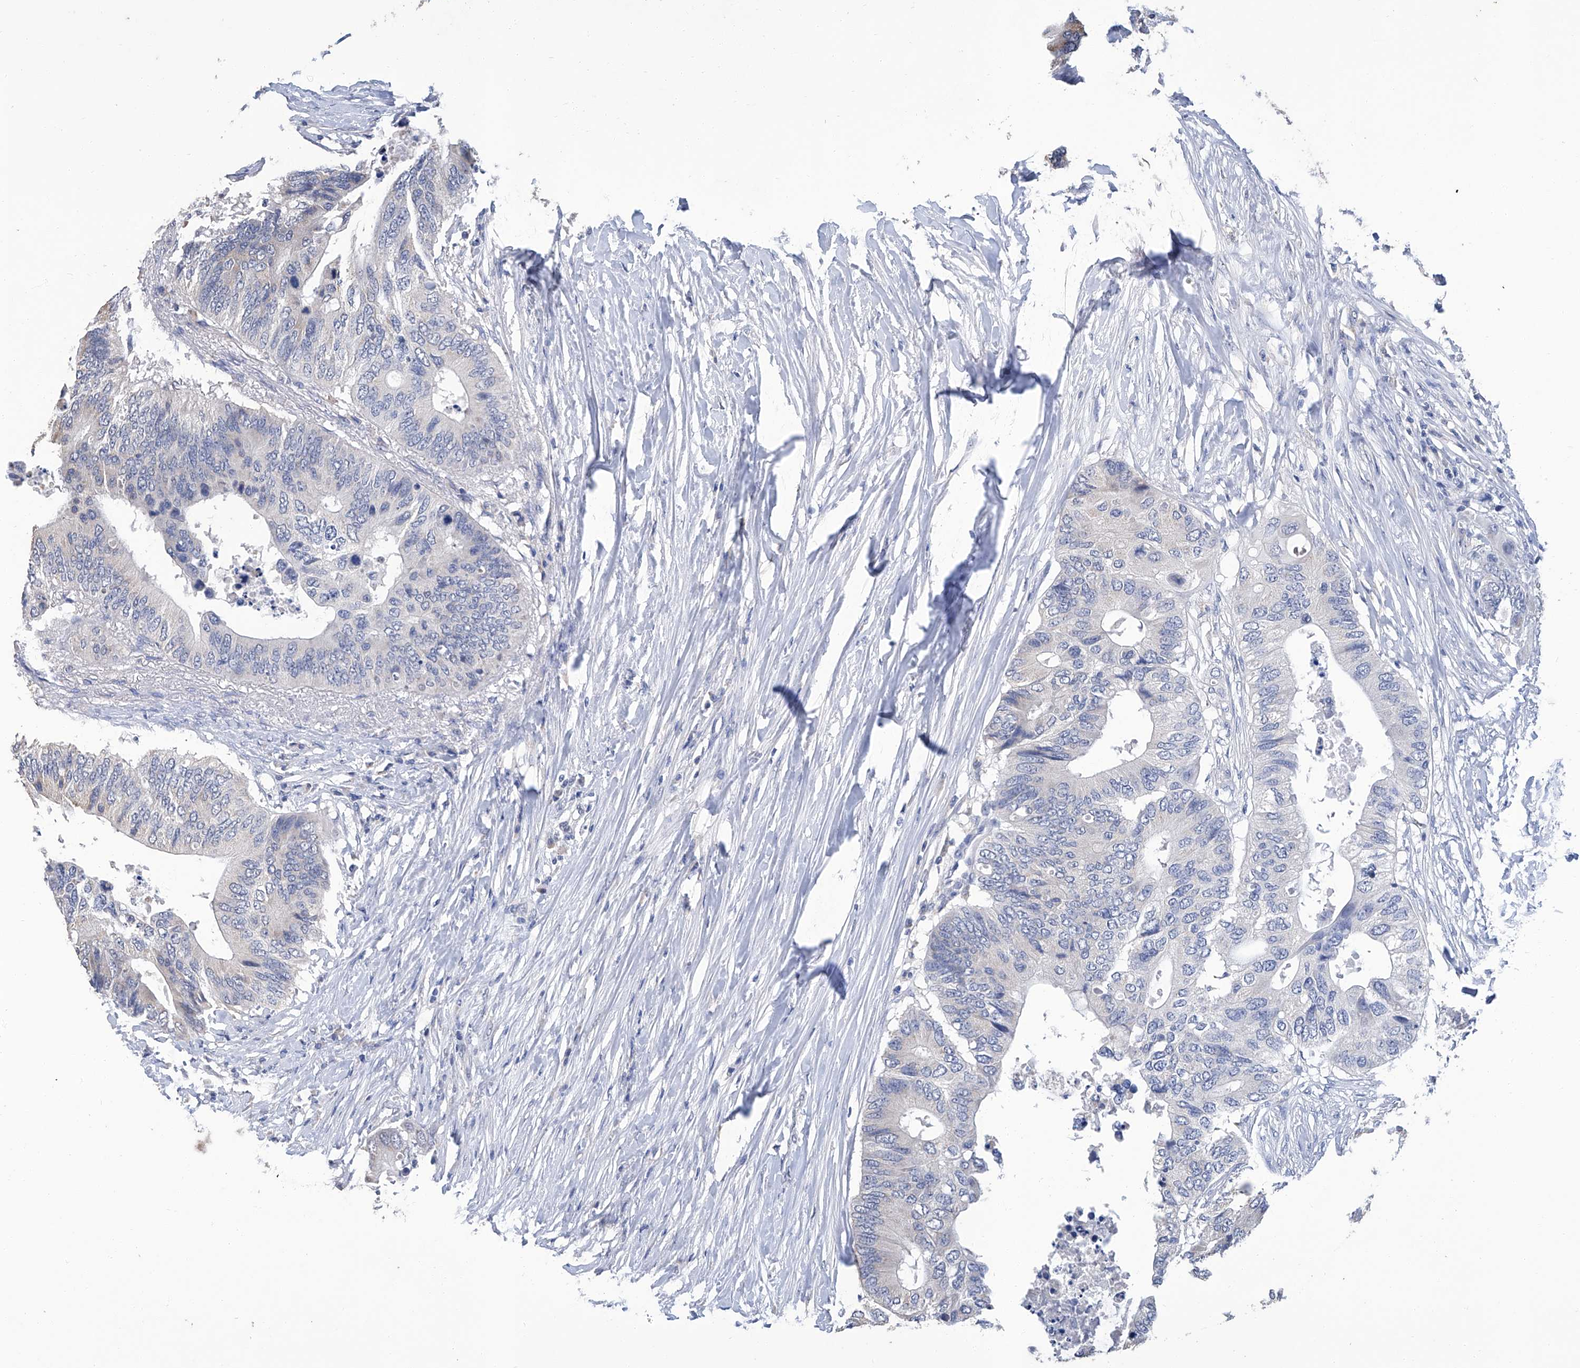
{"staining": {"intensity": "negative", "quantity": "none", "location": "none"}, "tissue": "colorectal cancer", "cell_type": "Tumor cells", "image_type": "cancer", "snomed": [{"axis": "morphology", "description": "Adenocarcinoma, NOS"}, {"axis": "topography", "description": "Colon"}], "caption": "This photomicrograph is of adenocarcinoma (colorectal) stained with immunohistochemistry to label a protein in brown with the nuclei are counter-stained blue. There is no expression in tumor cells.", "gene": "GPT", "patient": {"sex": "male", "age": 71}}